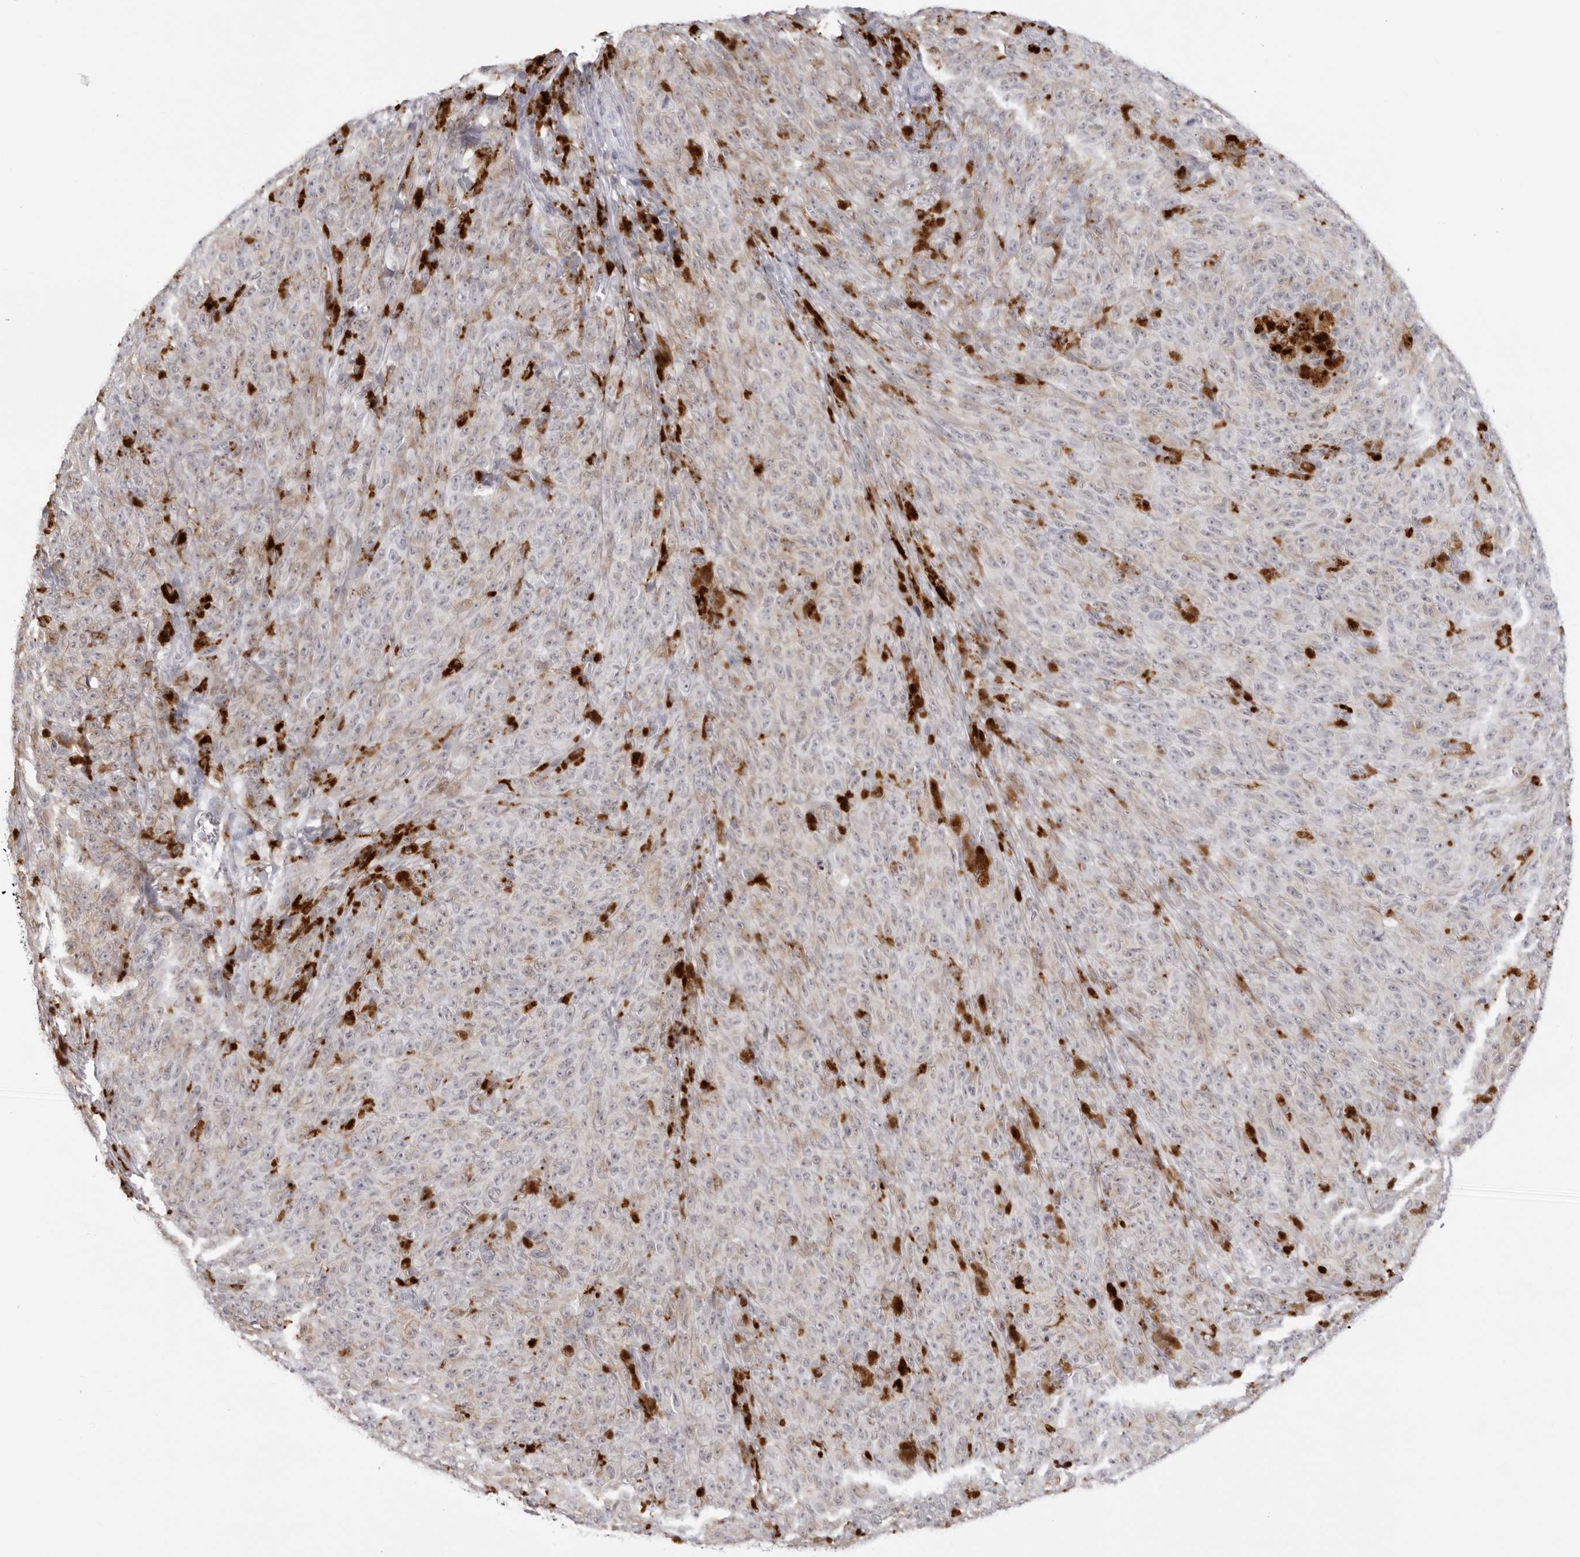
{"staining": {"intensity": "negative", "quantity": "none", "location": "none"}, "tissue": "melanoma", "cell_type": "Tumor cells", "image_type": "cancer", "snomed": [{"axis": "morphology", "description": "Malignant melanoma, NOS"}, {"axis": "topography", "description": "Skin"}], "caption": "Immunohistochemistry image of human melanoma stained for a protein (brown), which shows no staining in tumor cells.", "gene": "IL25", "patient": {"sex": "female", "age": 82}}